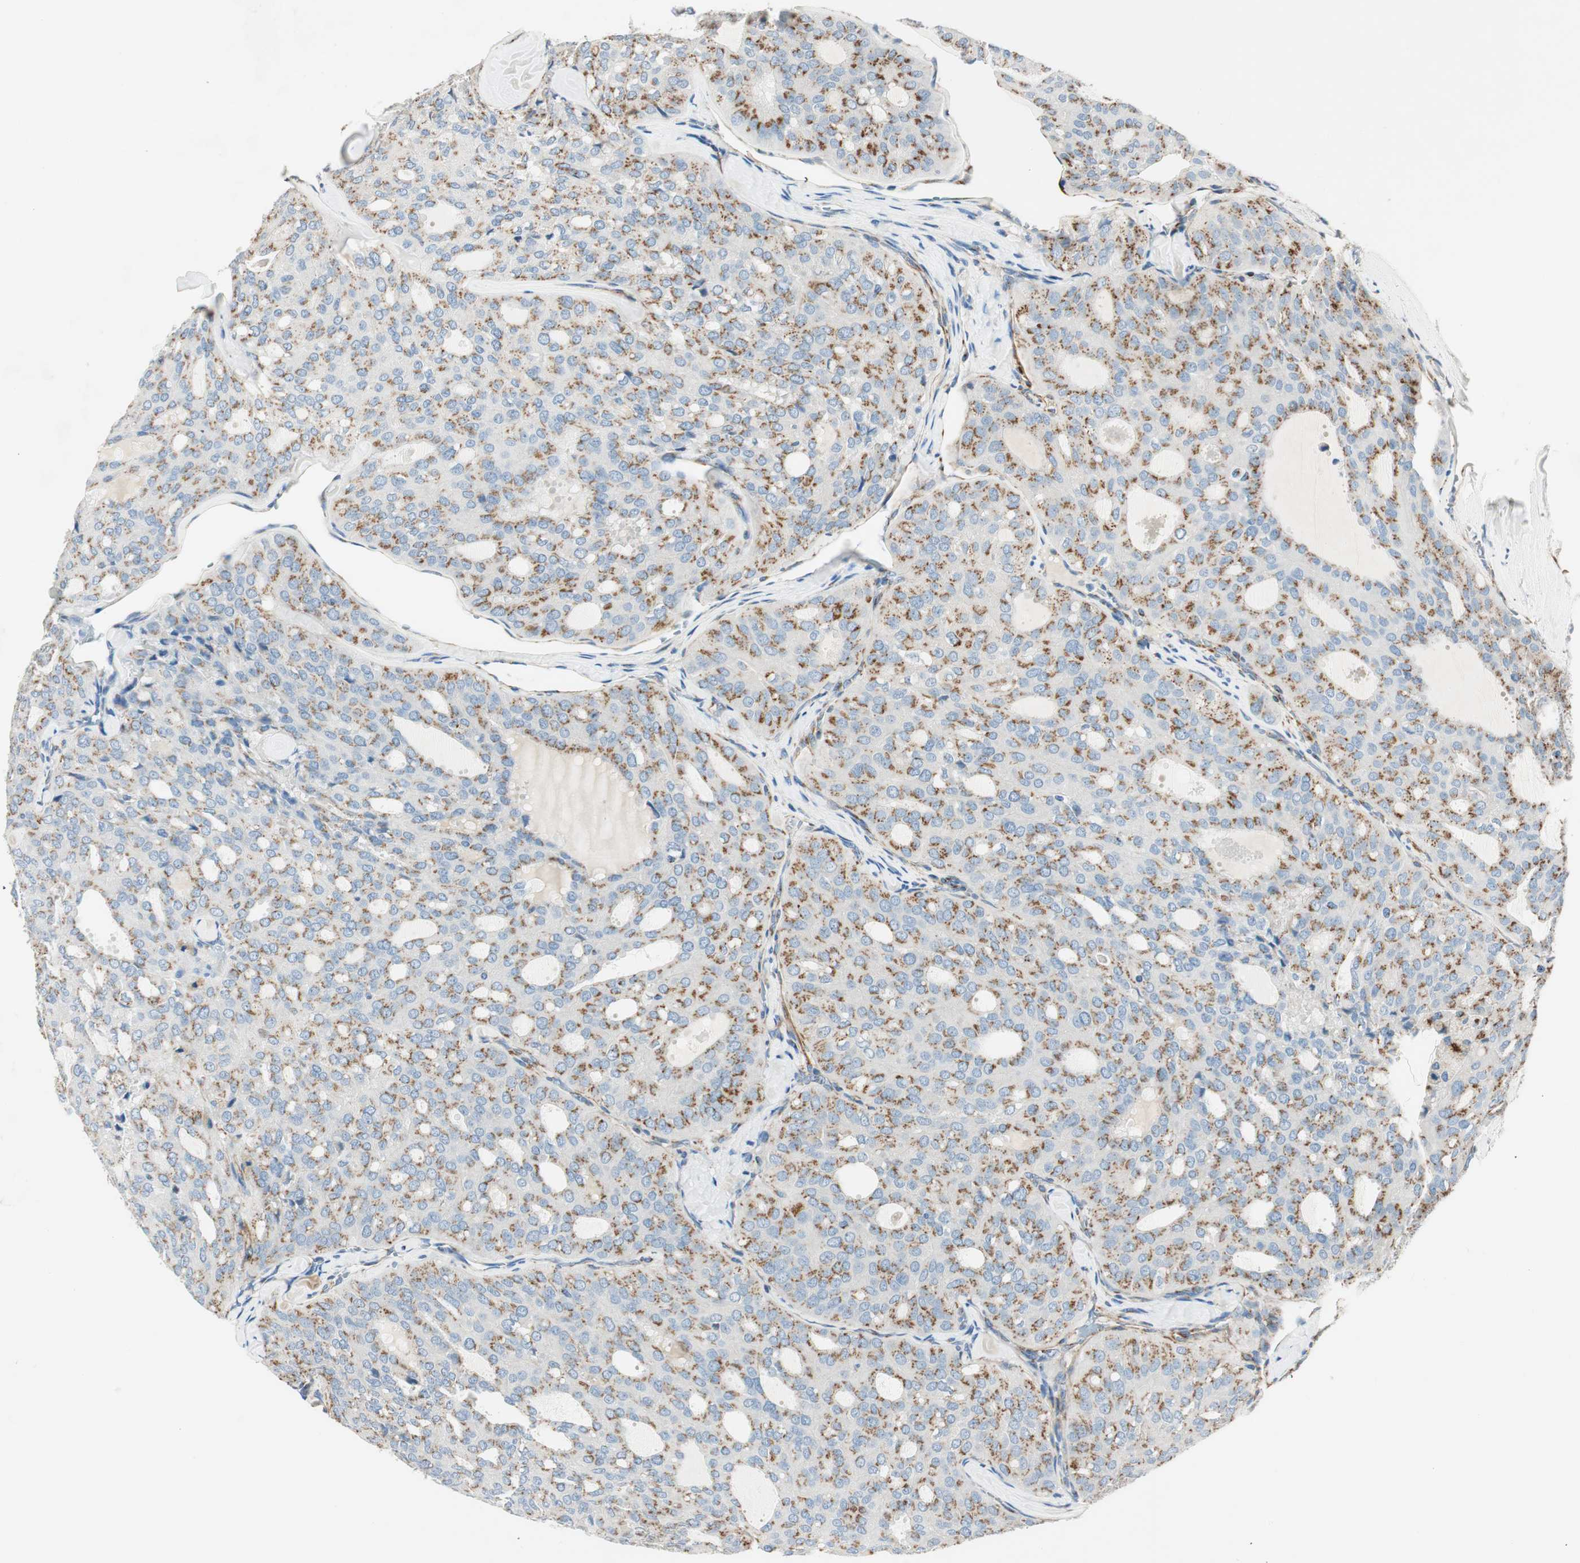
{"staining": {"intensity": "moderate", "quantity": ">75%", "location": "cytoplasmic/membranous"}, "tissue": "thyroid cancer", "cell_type": "Tumor cells", "image_type": "cancer", "snomed": [{"axis": "morphology", "description": "Follicular adenoma carcinoma, NOS"}, {"axis": "topography", "description": "Thyroid gland"}], "caption": "Approximately >75% of tumor cells in thyroid cancer display moderate cytoplasmic/membranous protein positivity as visualized by brown immunohistochemical staining.", "gene": "TMF1", "patient": {"sex": "male", "age": 75}}